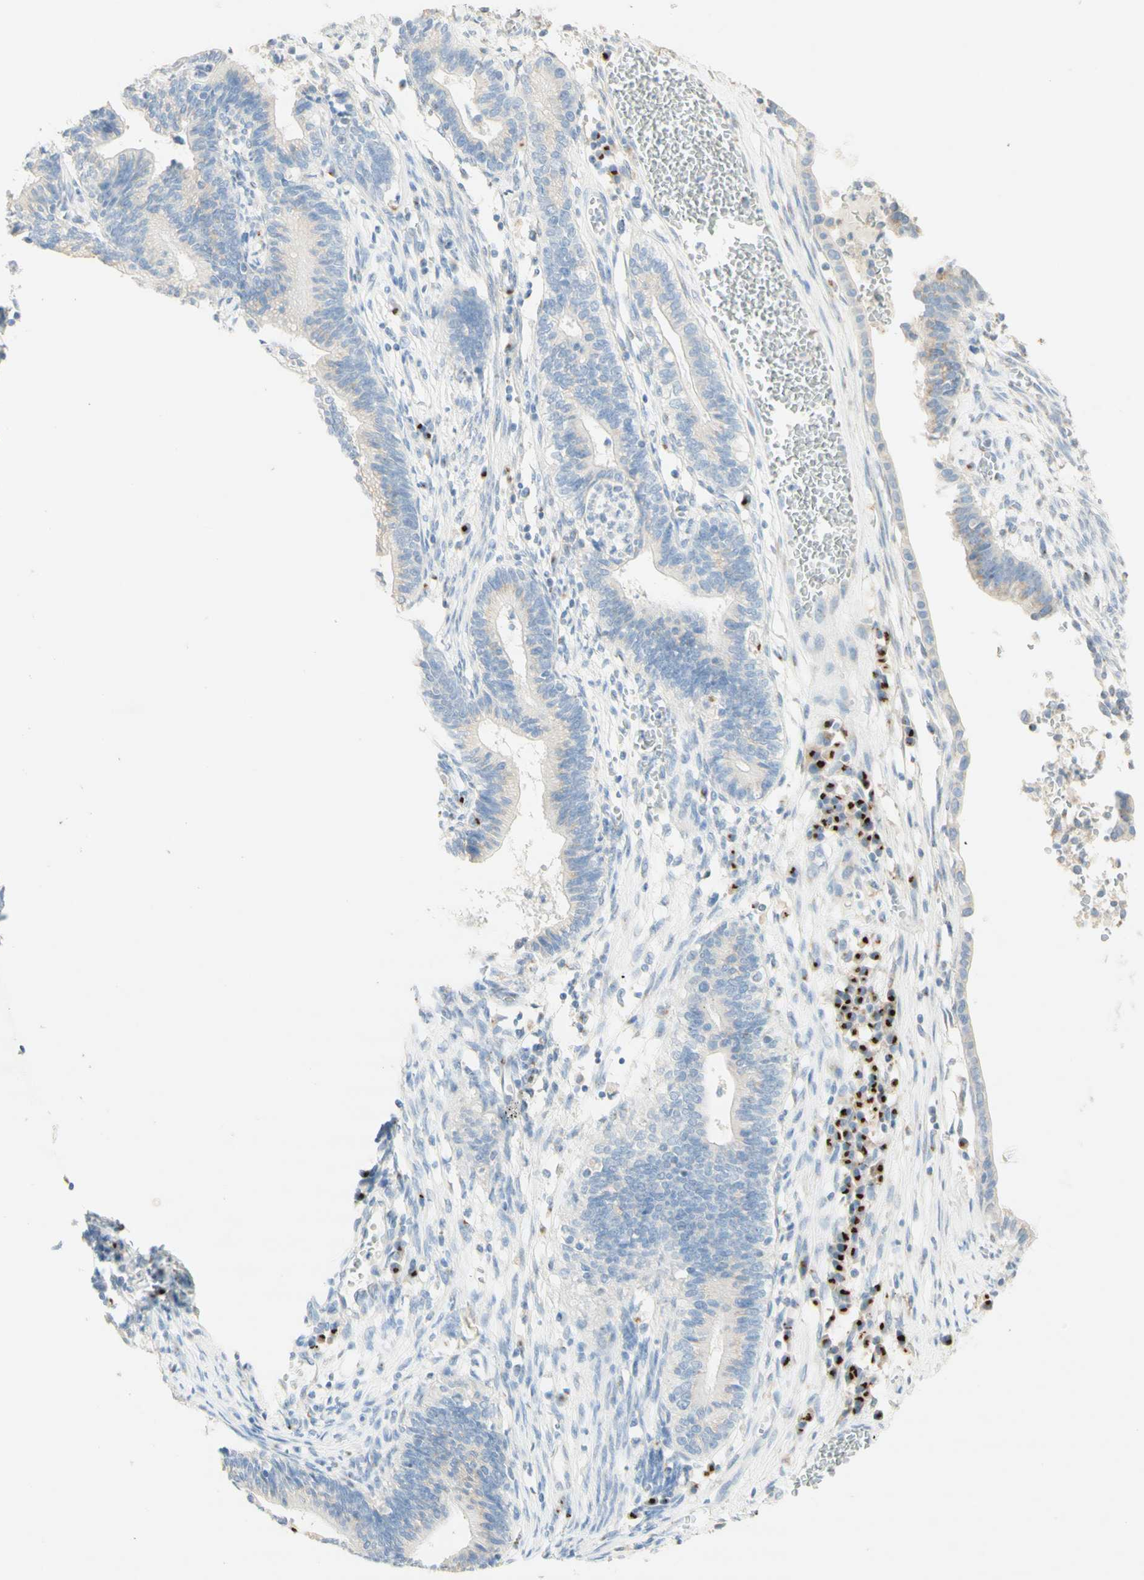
{"staining": {"intensity": "weak", "quantity": ">75%", "location": "cytoplasmic/membranous"}, "tissue": "cervical cancer", "cell_type": "Tumor cells", "image_type": "cancer", "snomed": [{"axis": "morphology", "description": "Adenocarcinoma, NOS"}, {"axis": "topography", "description": "Cervix"}], "caption": "Immunohistochemistry (DAB) staining of human adenocarcinoma (cervical) displays weak cytoplasmic/membranous protein expression in approximately >75% of tumor cells.", "gene": "MANEA", "patient": {"sex": "female", "age": 44}}